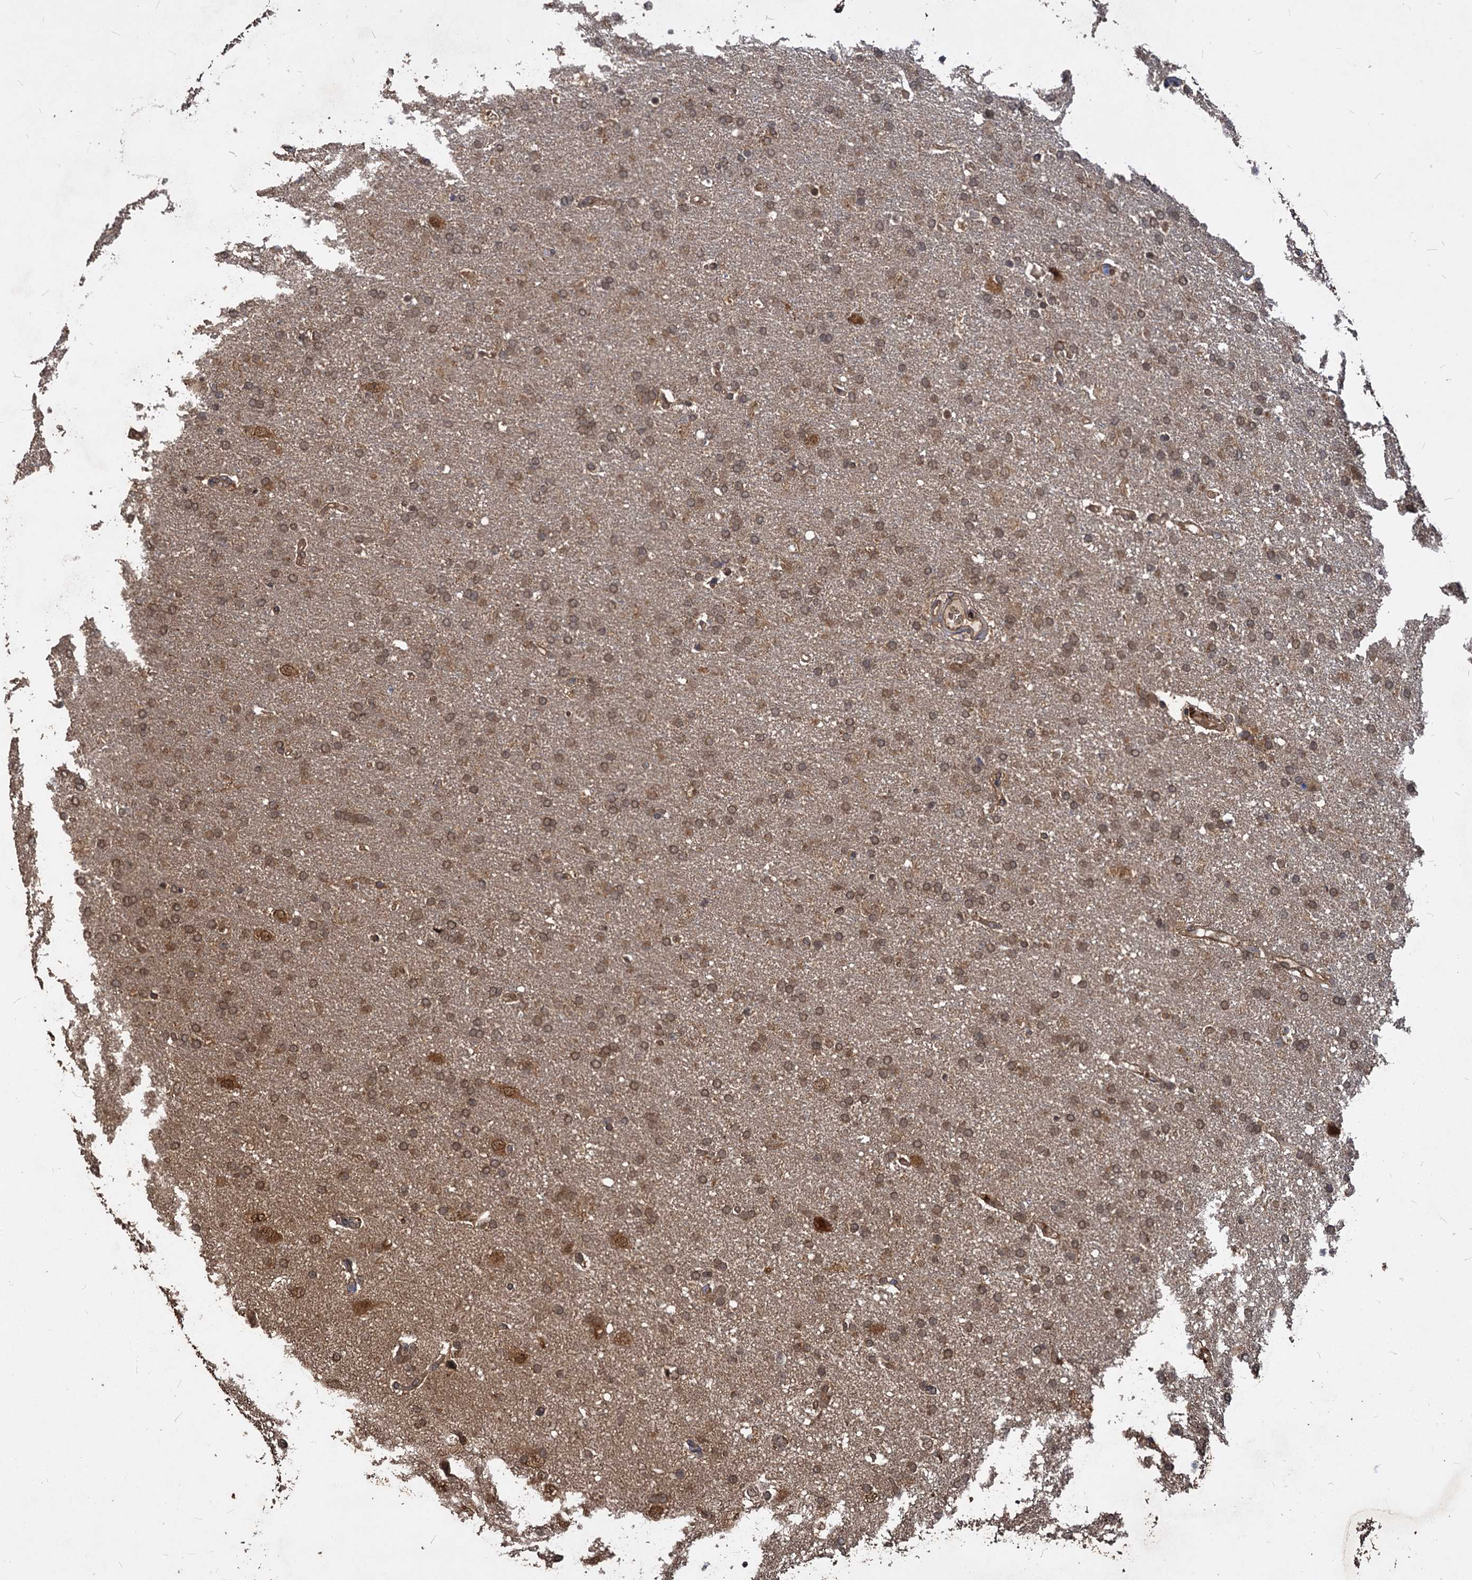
{"staining": {"intensity": "moderate", "quantity": ">75%", "location": "cytoplasmic/membranous,nuclear"}, "tissue": "glioma", "cell_type": "Tumor cells", "image_type": "cancer", "snomed": [{"axis": "morphology", "description": "Glioma, malignant, High grade"}, {"axis": "topography", "description": "Brain"}], "caption": "Glioma was stained to show a protein in brown. There is medium levels of moderate cytoplasmic/membranous and nuclear positivity in approximately >75% of tumor cells.", "gene": "VPS51", "patient": {"sex": "male", "age": 72}}